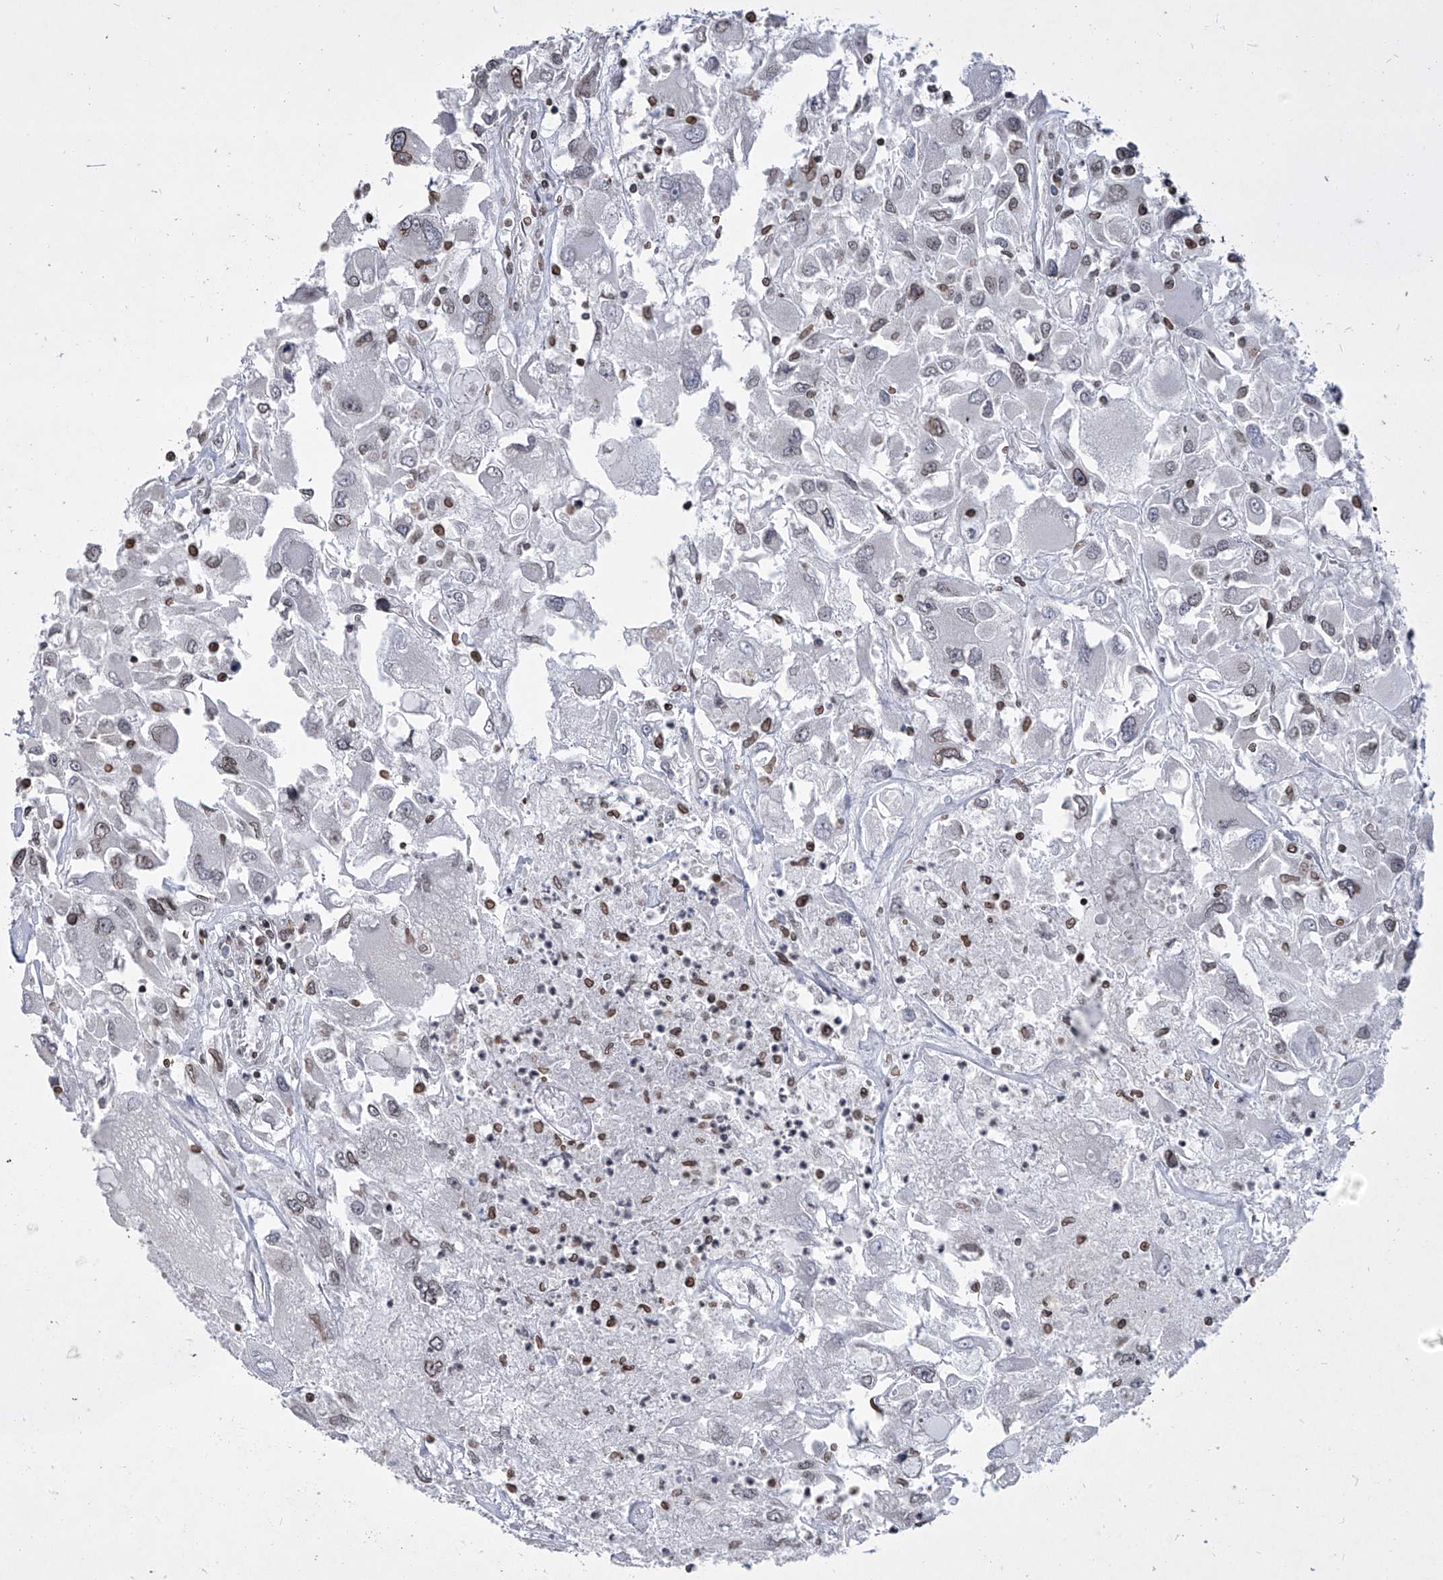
{"staining": {"intensity": "moderate", "quantity": "<25%", "location": "nuclear"}, "tissue": "renal cancer", "cell_type": "Tumor cells", "image_type": "cancer", "snomed": [{"axis": "morphology", "description": "Adenocarcinoma, NOS"}, {"axis": "topography", "description": "Kidney"}], "caption": "This image demonstrates renal cancer (adenocarcinoma) stained with immunohistochemistry (IHC) to label a protein in brown. The nuclear of tumor cells show moderate positivity for the protein. Nuclei are counter-stained blue.", "gene": "PPIL4", "patient": {"sex": "female", "age": 52}}